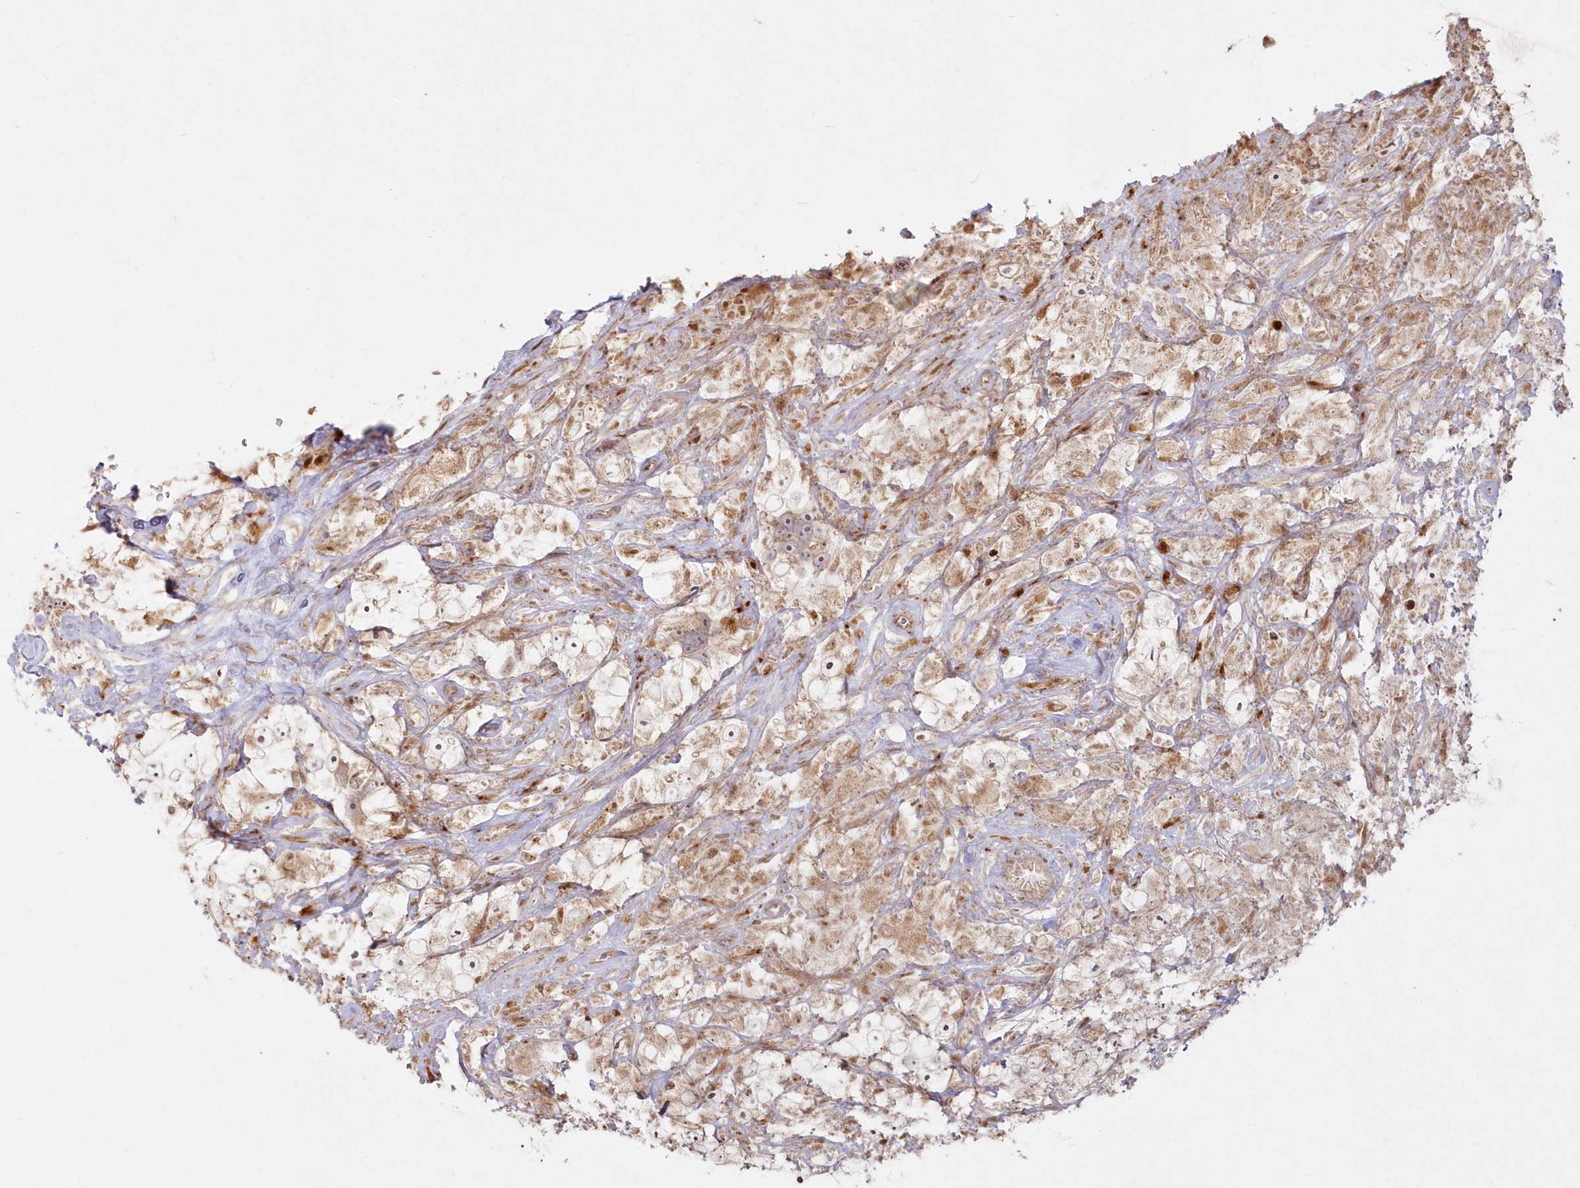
{"staining": {"intensity": "weak", "quantity": ">75%", "location": "cytoplasmic/membranous"}, "tissue": "testis cancer", "cell_type": "Tumor cells", "image_type": "cancer", "snomed": [{"axis": "morphology", "description": "Seminoma, NOS"}, {"axis": "topography", "description": "Testis"}], "caption": "An immunohistochemistry photomicrograph of neoplastic tissue is shown. Protein staining in brown highlights weak cytoplasmic/membranous positivity in testis cancer (seminoma) within tumor cells. (DAB (3,3'-diaminobenzidine) = brown stain, brightfield microscopy at high magnification).", "gene": "ARSB", "patient": {"sex": "male", "age": 49}}